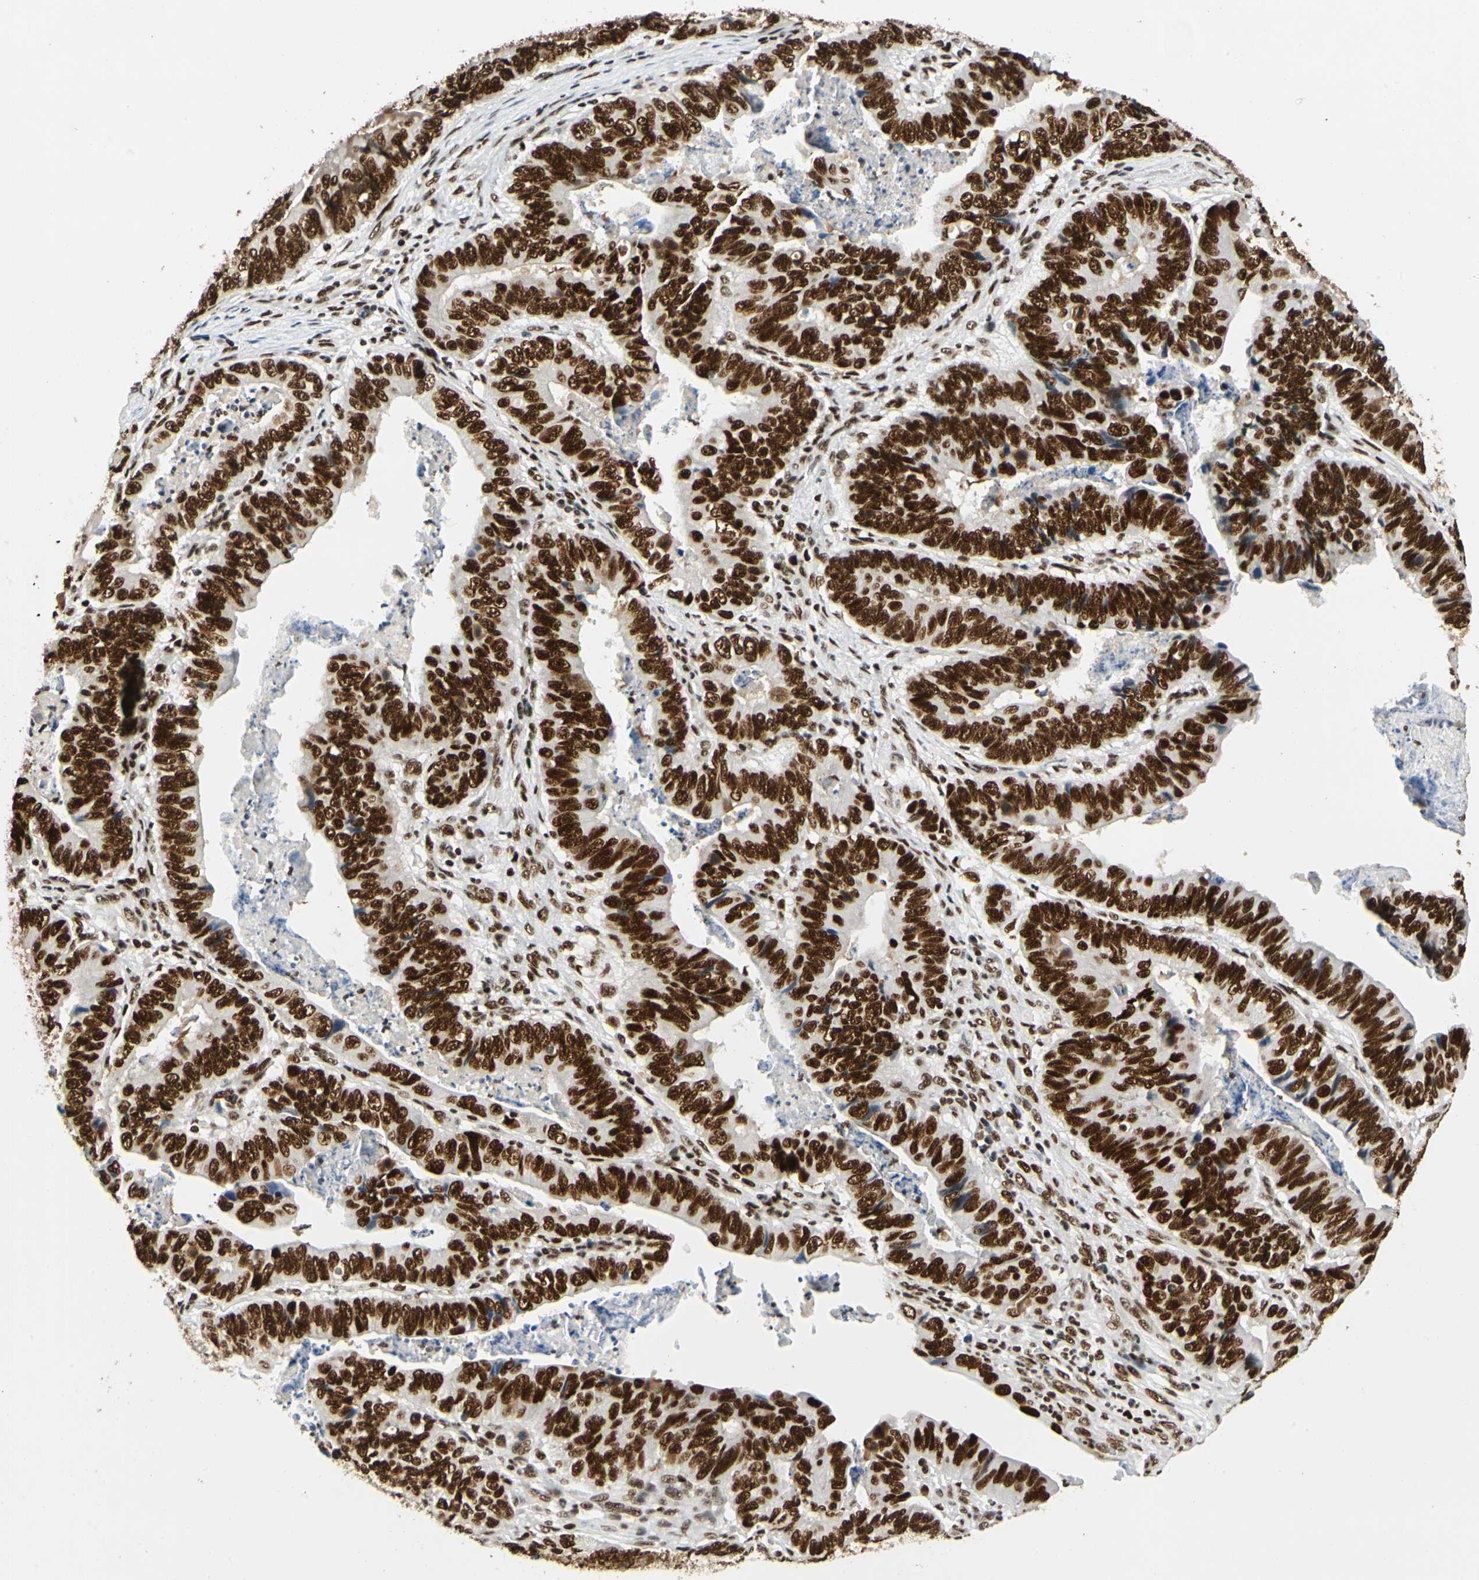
{"staining": {"intensity": "strong", "quantity": ">75%", "location": "nuclear"}, "tissue": "stomach cancer", "cell_type": "Tumor cells", "image_type": "cancer", "snomed": [{"axis": "morphology", "description": "Adenocarcinoma, NOS"}, {"axis": "topography", "description": "Stomach, lower"}], "caption": "The immunohistochemical stain highlights strong nuclear expression in tumor cells of stomach cancer tissue.", "gene": "CDK12", "patient": {"sex": "male", "age": 77}}